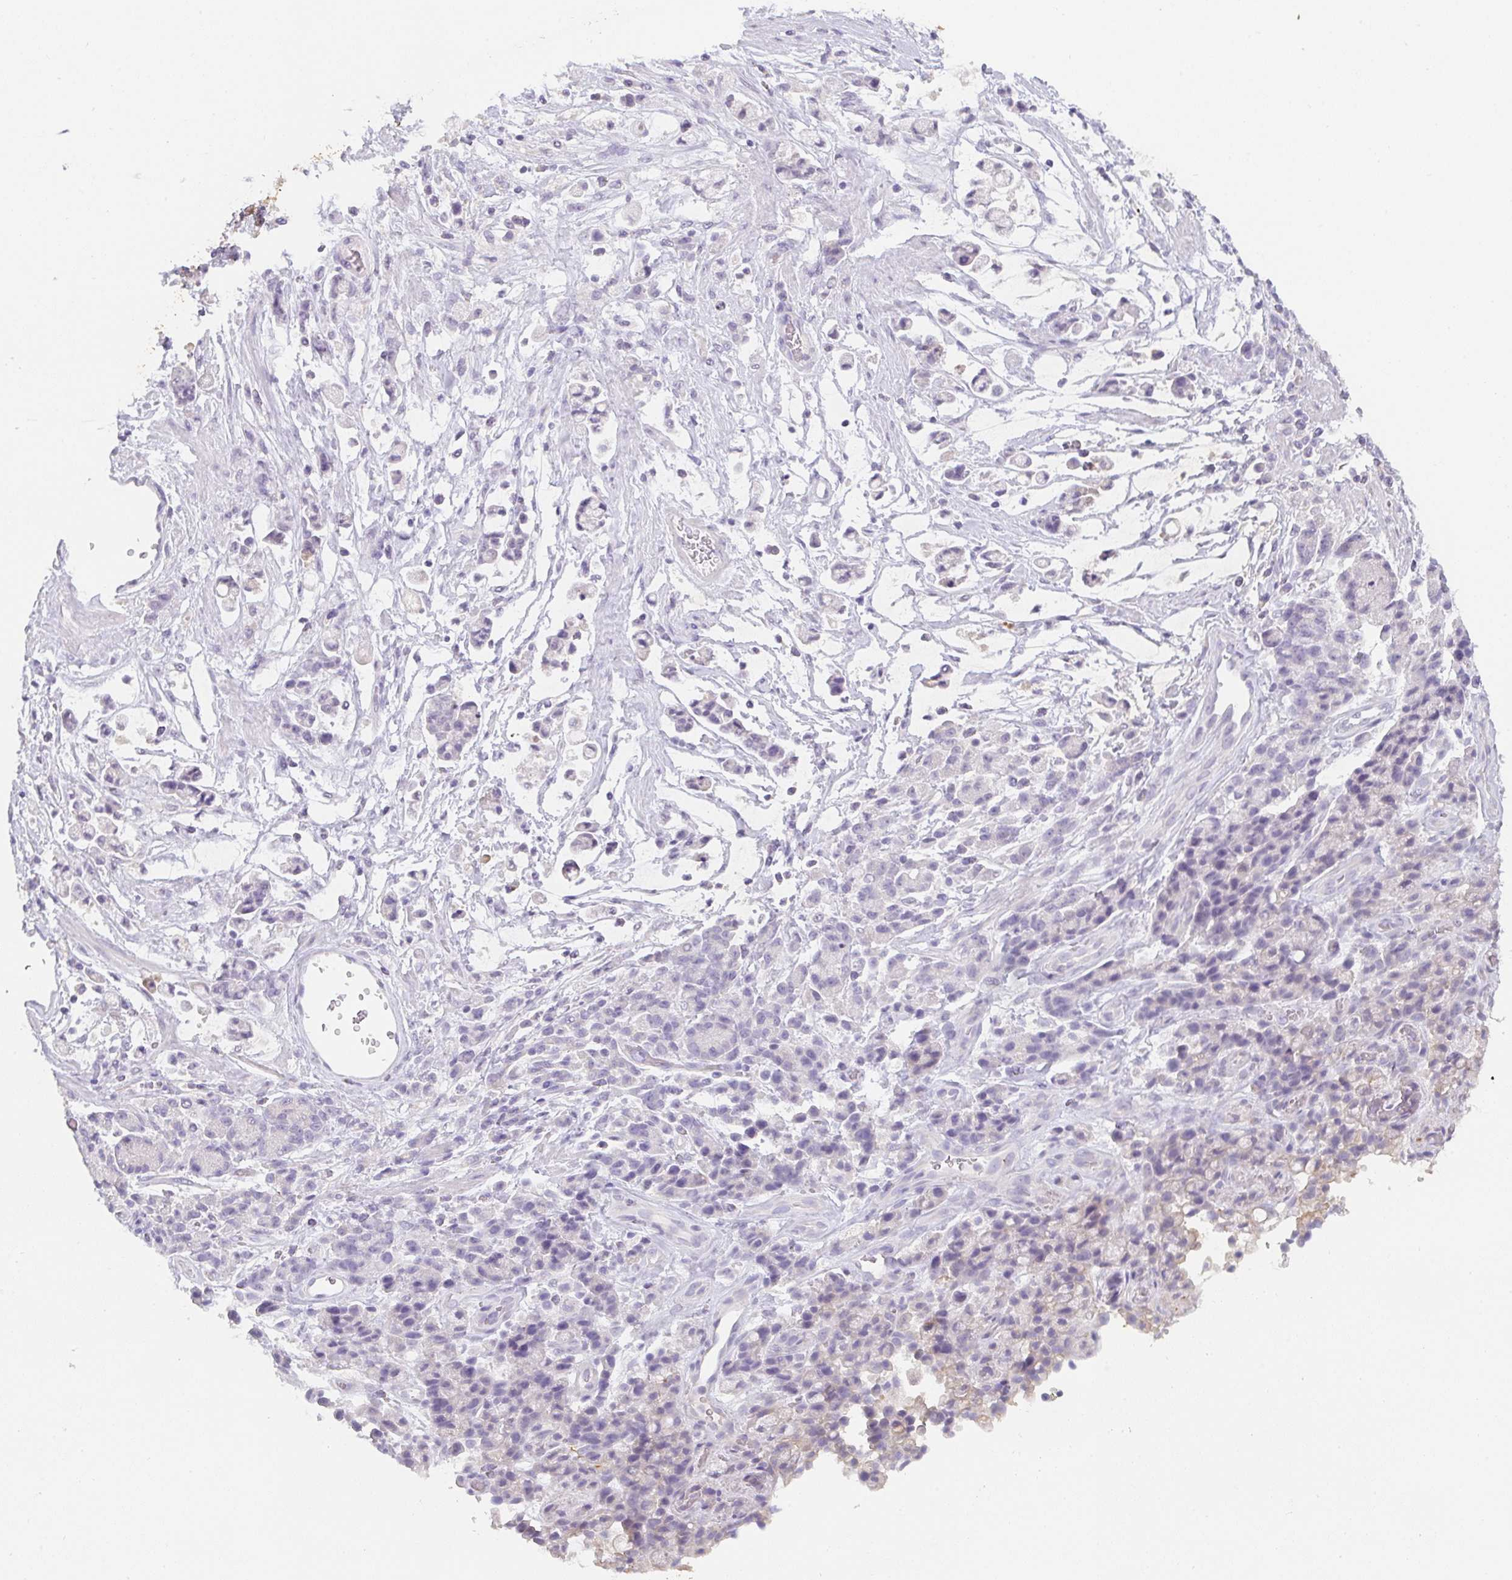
{"staining": {"intensity": "negative", "quantity": "none", "location": "none"}, "tissue": "stomach cancer", "cell_type": "Tumor cells", "image_type": "cancer", "snomed": [{"axis": "morphology", "description": "Adenocarcinoma, NOS"}, {"axis": "topography", "description": "Stomach"}], "caption": "Stomach cancer (adenocarcinoma) was stained to show a protein in brown. There is no significant expression in tumor cells.", "gene": "C1QTNF8", "patient": {"sex": "female", "age": 60}}